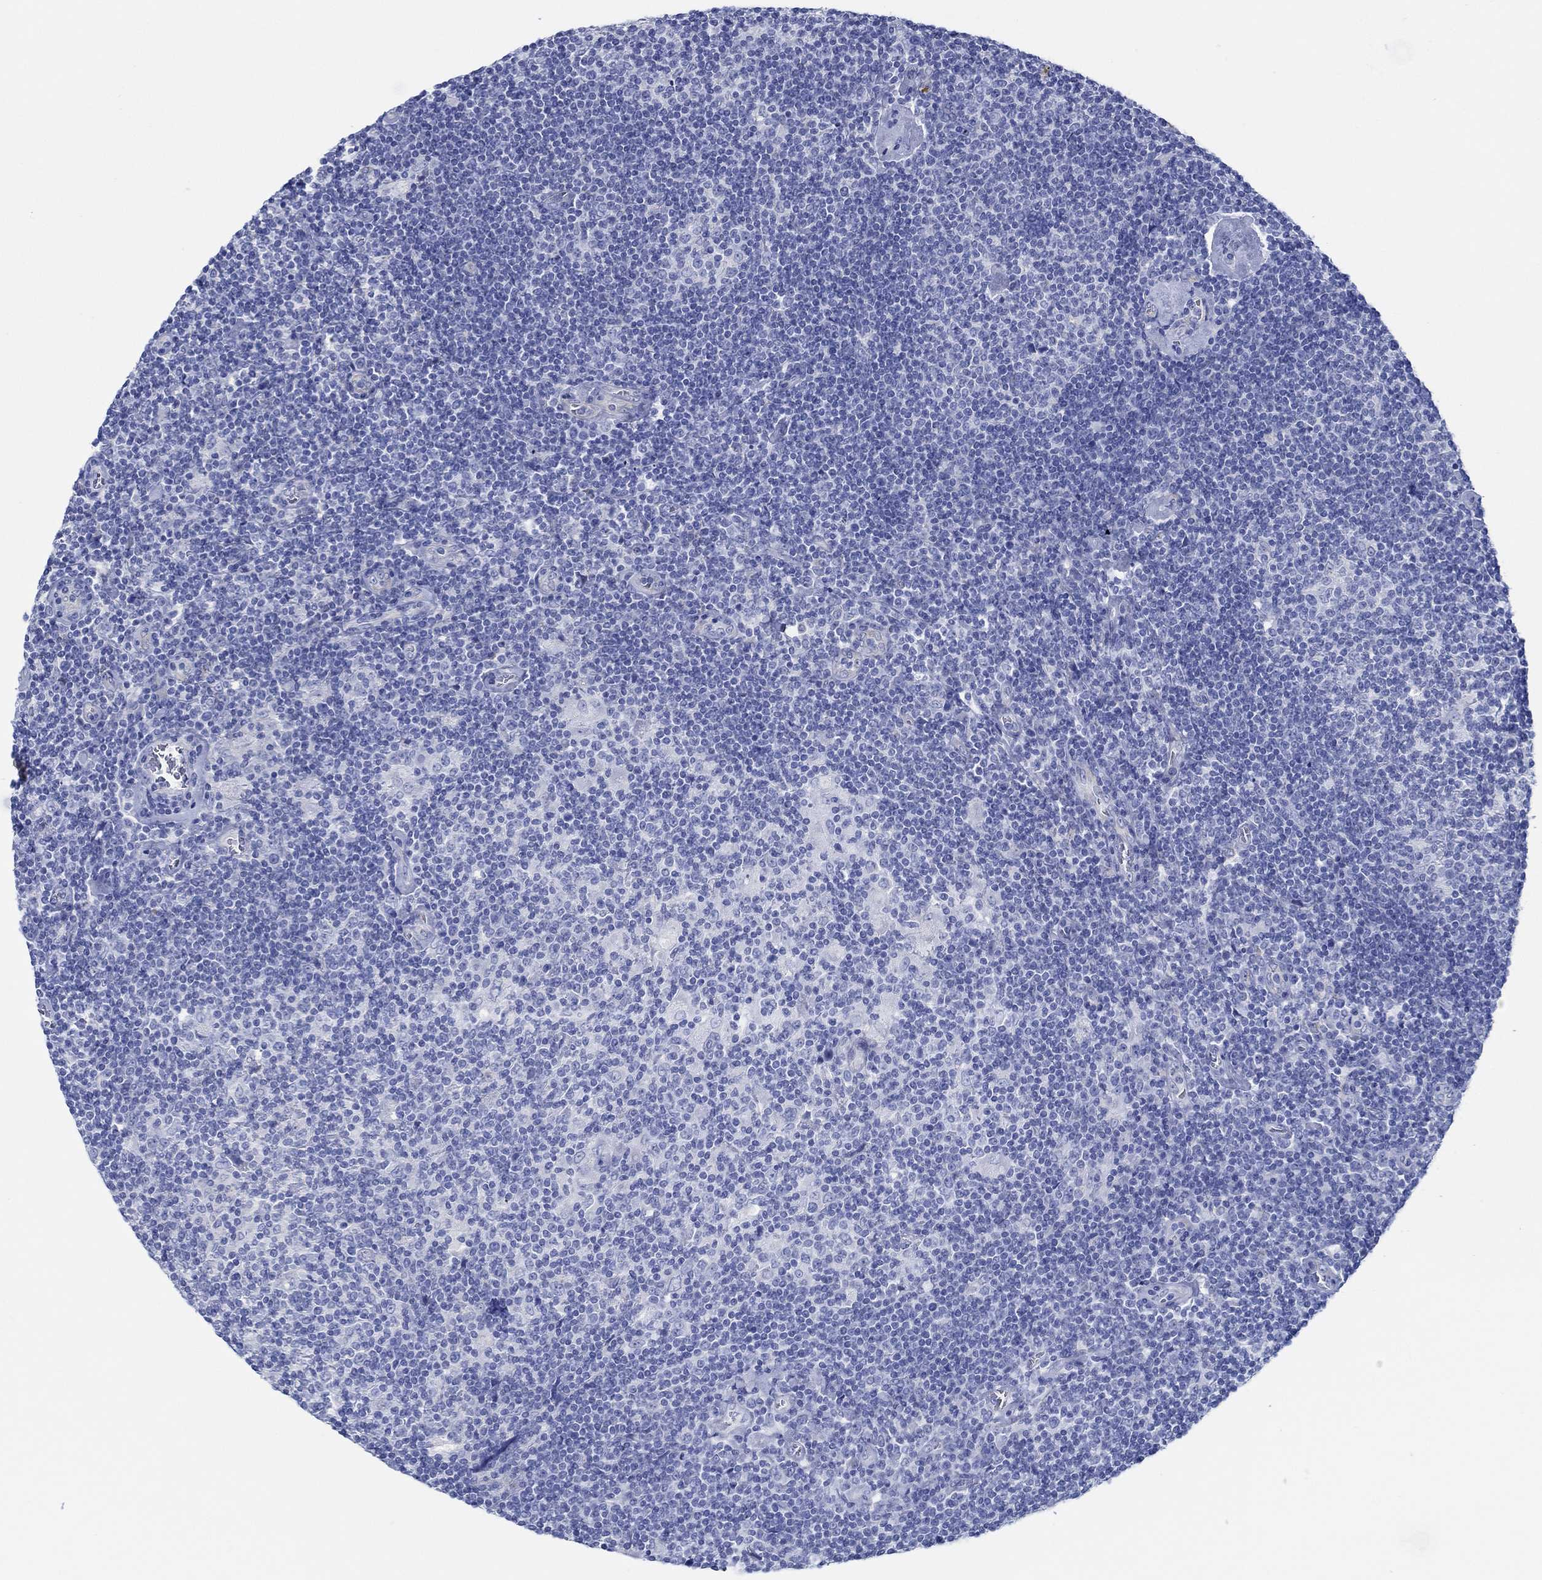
{"staining": {"intensity": "negative", "quantity": "none", "location": "none"}, "tissue": "lymphoma", "cell_type": "Tumor cells", "image_type": "cancer", "snomed": [{"axis": "morphology", "description": "Hodgkin's disease, NOS"}, {"axis": "topography", "description": "Lymph node"}], "caption": "Immunohistochemistry (IHC) image of neoplastic tissue: Hodgkin's disease stained with DAB (3,3'-diaminobenzidine) exhibits no significant protein positivity in tumor cells.", "gene": "IGFBP6", "patient": {"sex": "male", "age": 40}}